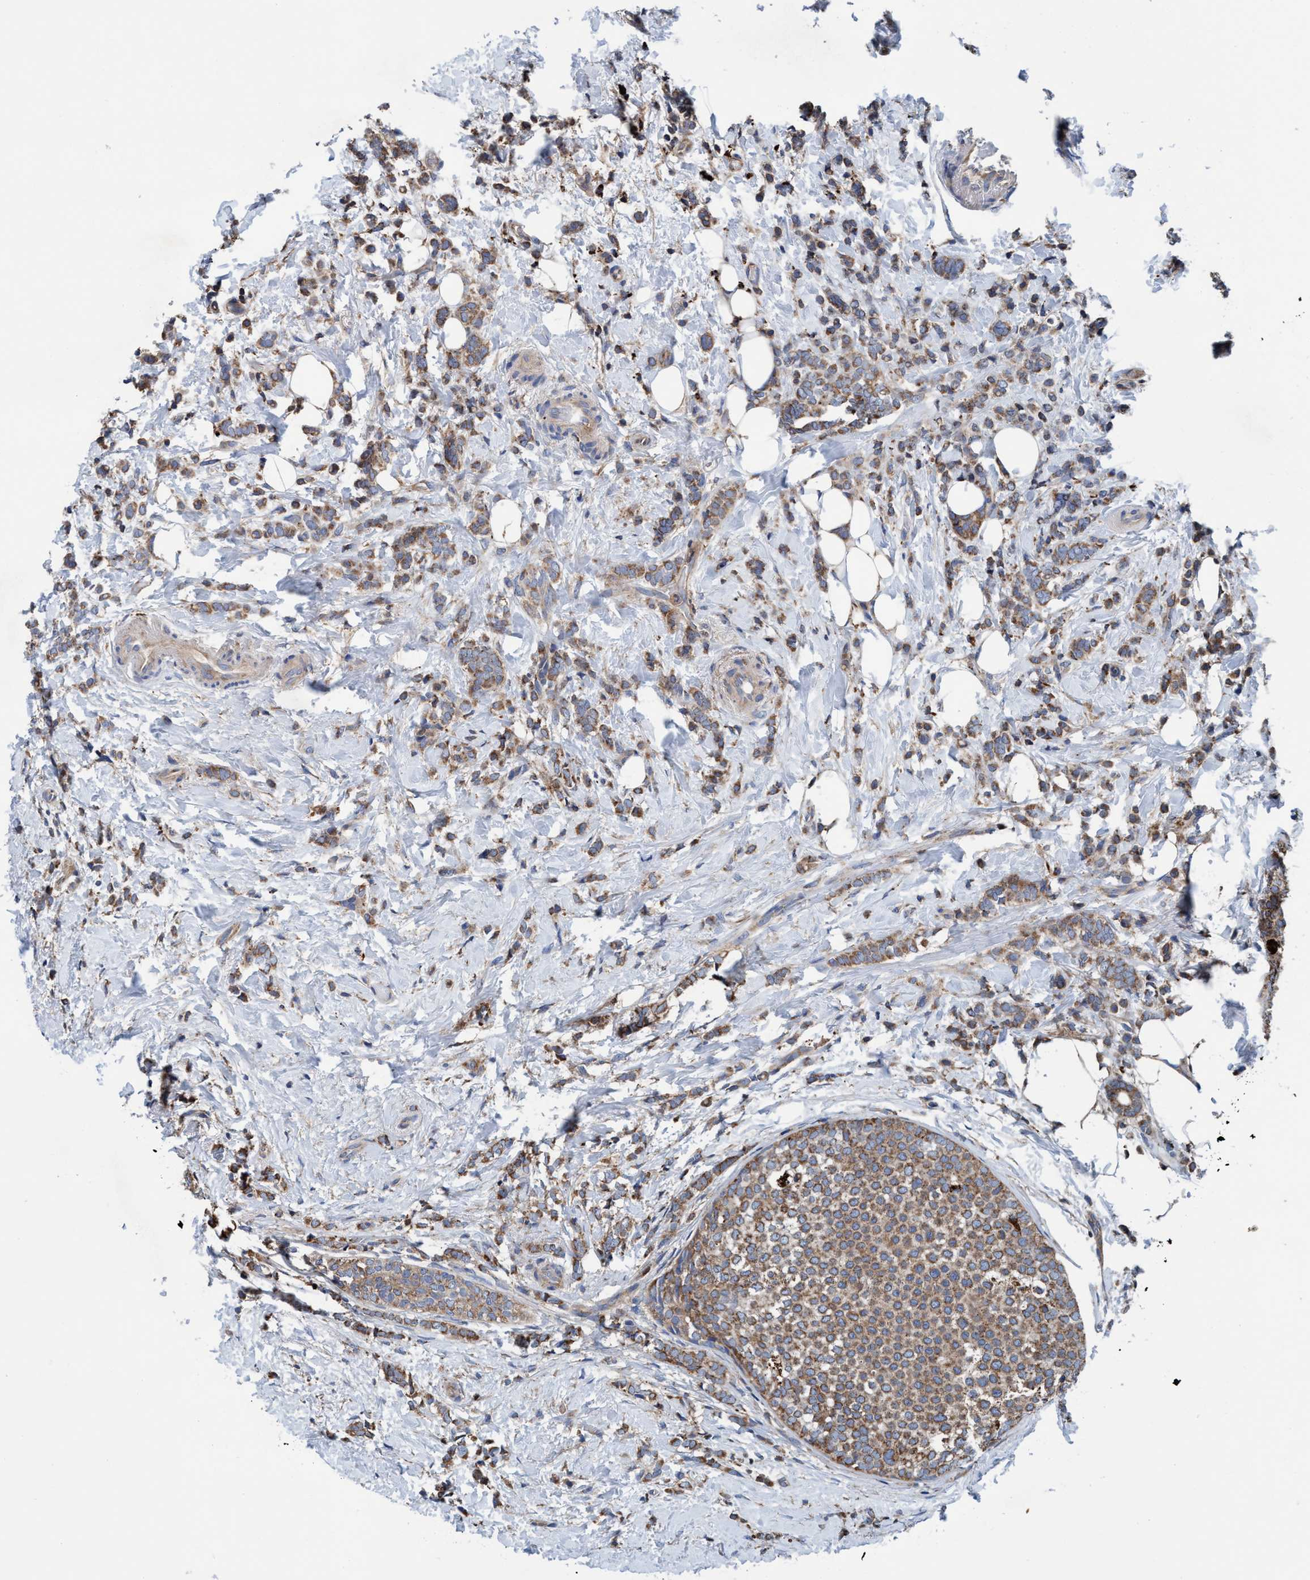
{"staining": {"intensity": "moderate", "quantity": ">75%", "location": "cytoplasmic/membranous"}, "tissue": "breast cancer", "cell_type": "Tumor cells", "image_type": "cancer", "snomed": [{"axis": "morphology", "description": "Lobular carcinoma"}, {"axis": "topography", "description": "Breast"}], "caption": "Breast cancer stained with DAB (3,3'-diaminobenzidine) immunohistochemistry demonstrates medium levels of moderate cytoplasmic/membranous staining in about >75% of tumor cells.", "gene": "ENDOG", "patient": {"sex": "female", "age": 50}}